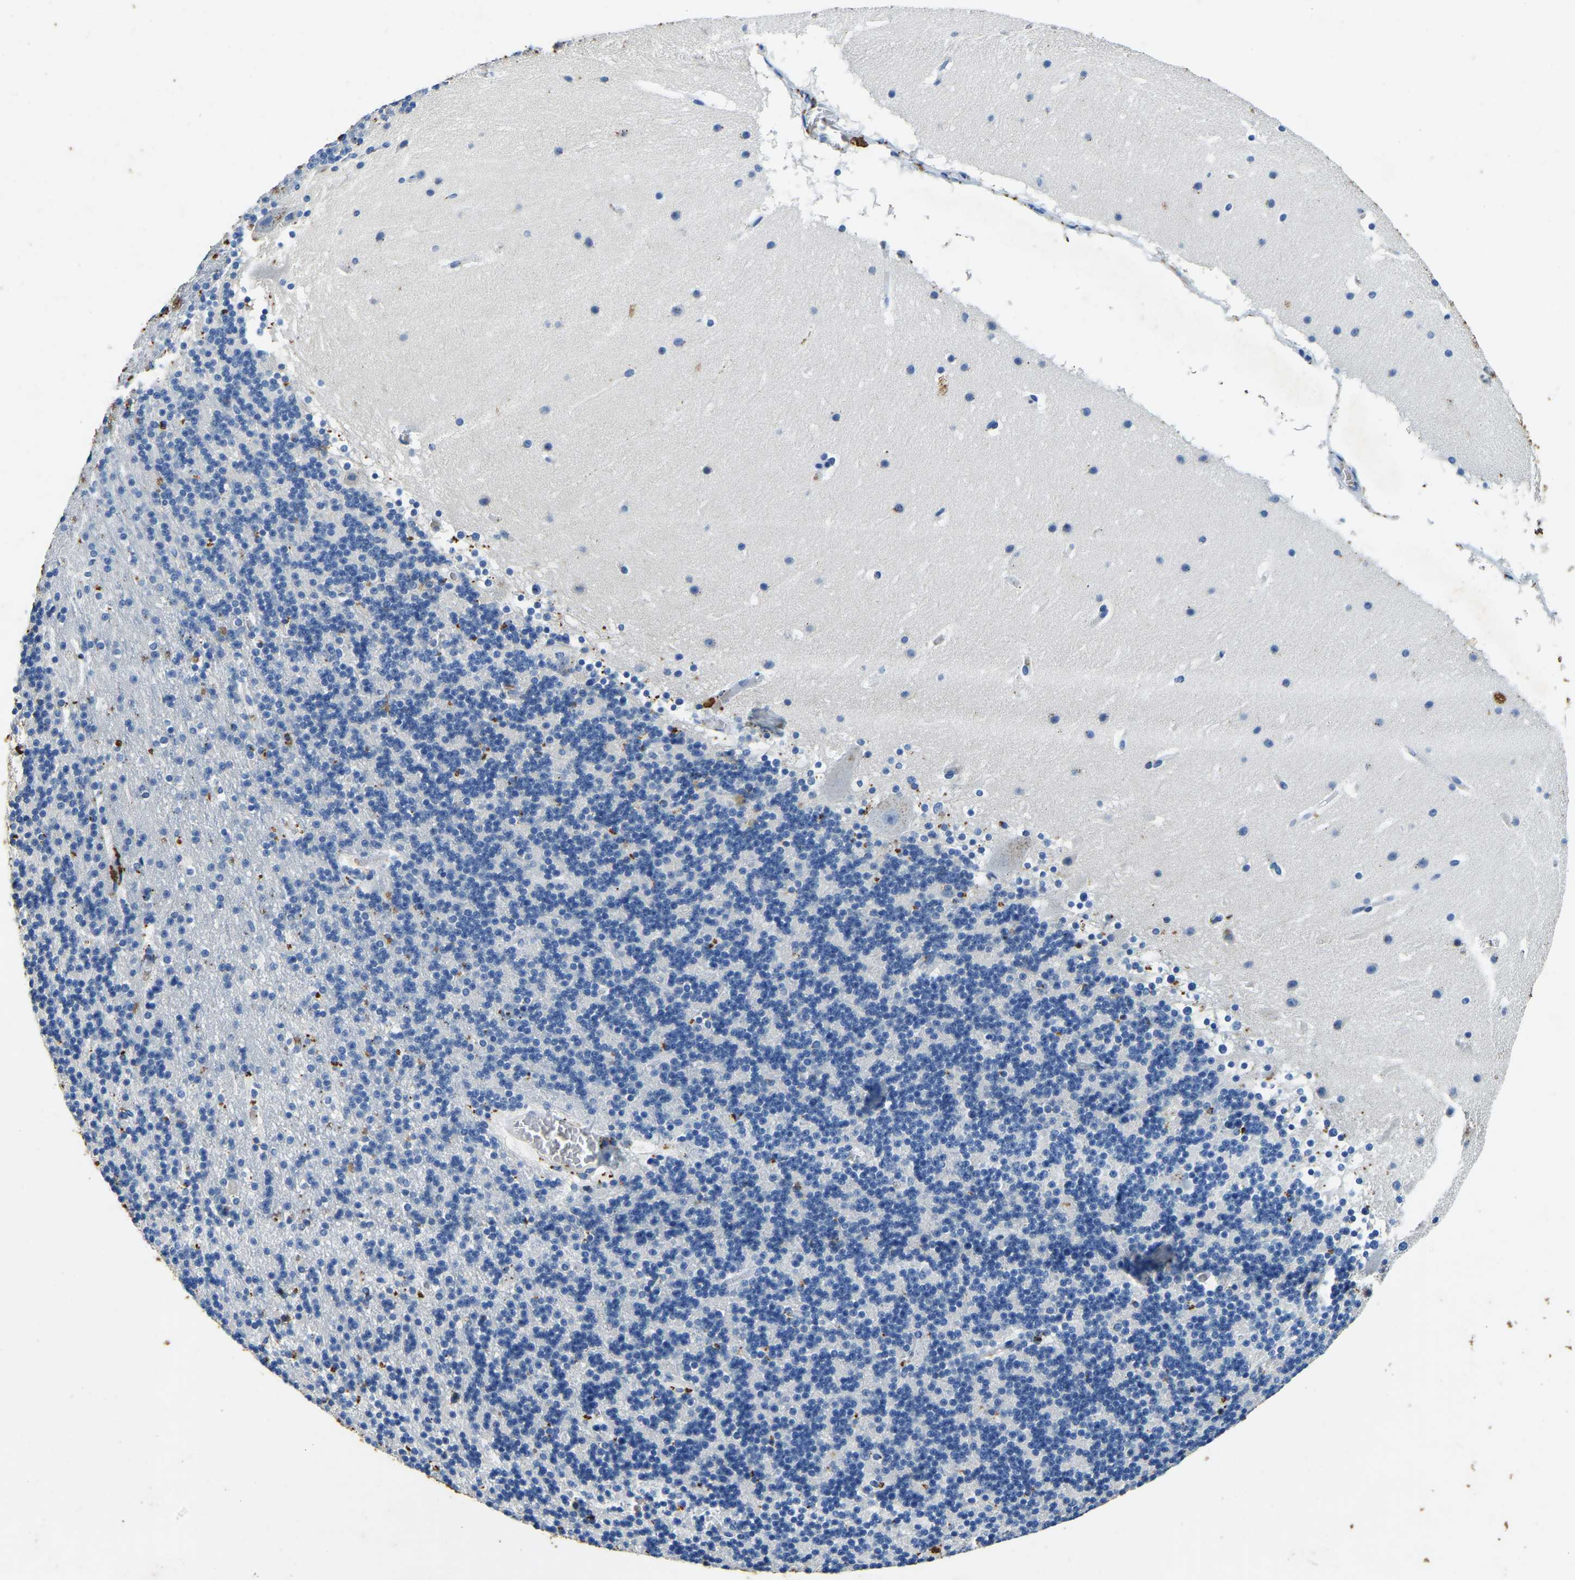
{"staining": {"intensity": "moderate", "quantity": "<25%", "location": "cytoplasmic/membranous"}, "tissue": "cerebellum", "cell_type": "Cells in granular layer", "image_type": "normal", "snomed": [{"axis": "morphology", "description": "Normal tissue, NOS"}, {"axis": "topography", "description": "Cerebellum"}], "caption": "Brown immunohistochemical staining in normal human cerebellum reveals moderate cytoplasmic/membranous expression in about <25% of cells in granular layer.", "gene": "UBN2", "patient": {"sex": "male", "age": 45}}